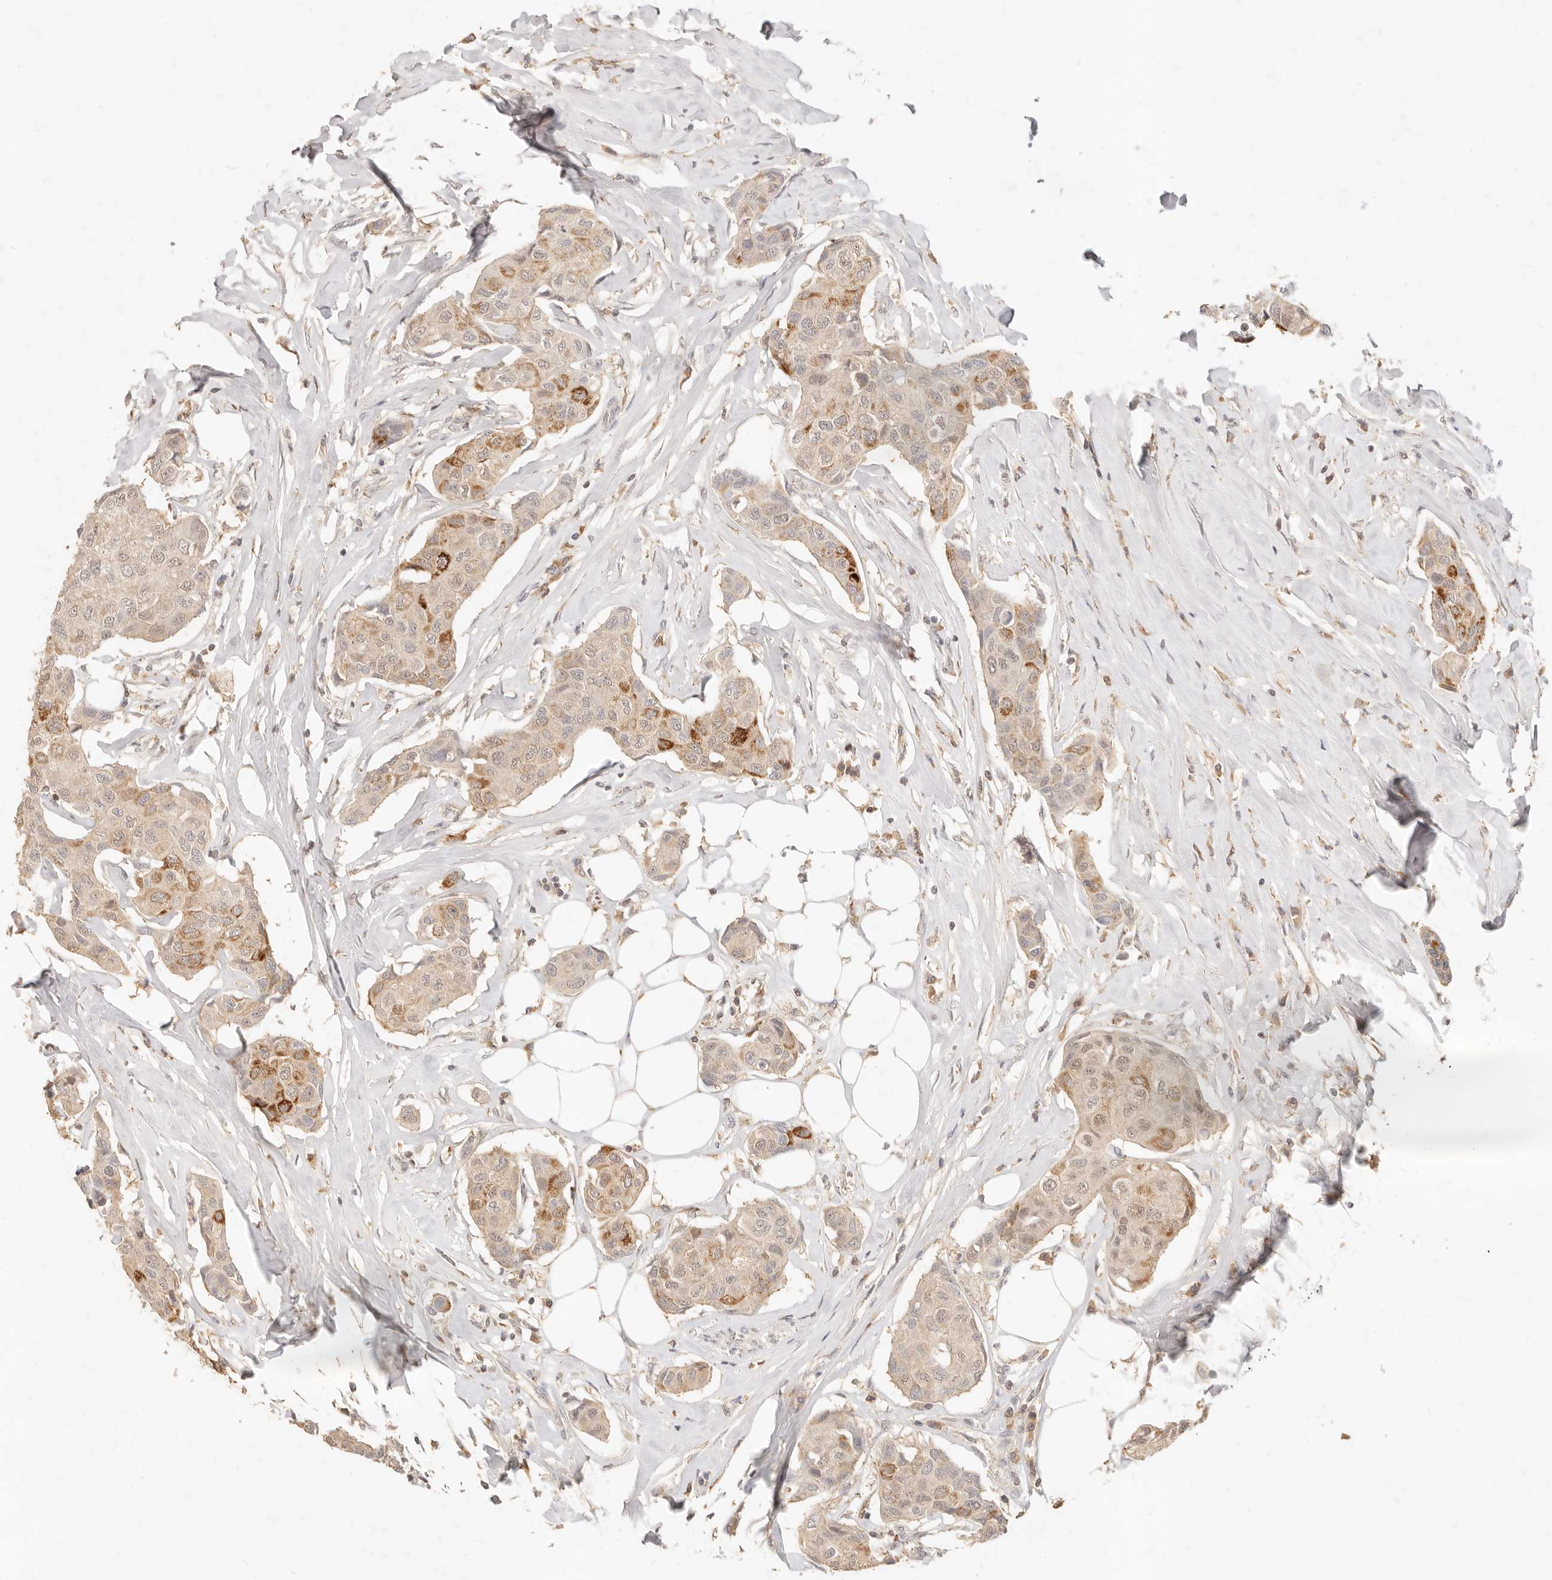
{"staining": {"intensity": "strong", "quantity": "<25%", "location": "cytoplasmic/membranous"}, "tissue": "breast cancer", "cell_type": "Tumor cells", "image_type": "cancer", "snomed": [{"axis": "morphology", "description": "Duct carcinoma"}, {"axis": "topography", "description": "Breast"}], "caption": "Protein staining shows strong cytoplasmic/membranous expression in approximately <25% of tumor cells in breast intraductal carcinoma. (DAB IHC, brown staining for protein, blue staining for nuclei).", "gene": "TMTC2", "patient": {"sex": "female", "age": 80}}